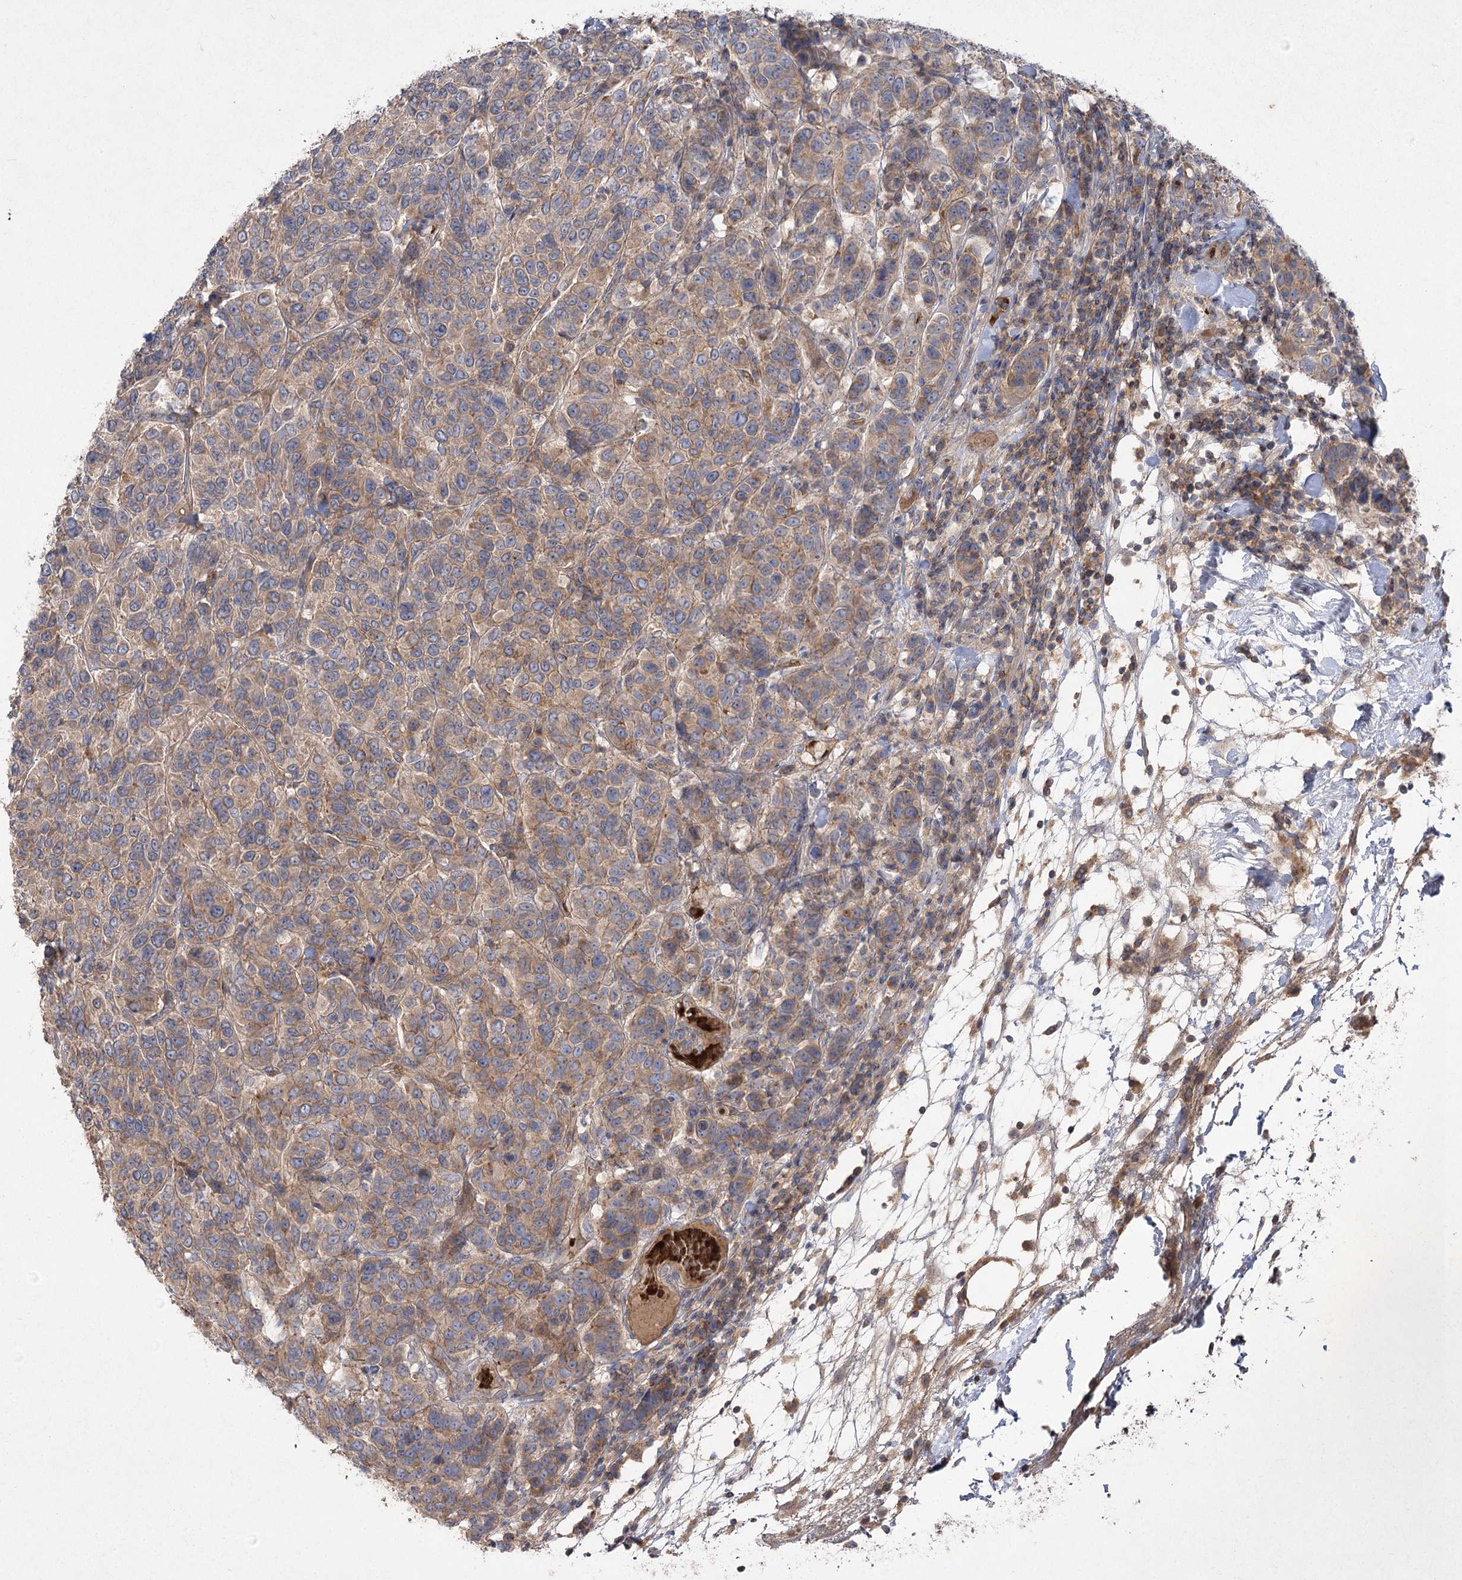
{"staining": {"intensity": "moderate", "quantity": ">75%", "location": "cytoplasmic/membranous"}, "tissue": "breast cancer", "cell_type": "Tumor cells", "image_type": "cancer", "snomed": [{"axis": "morphology", "description": "Duct carcinoma"}, {"axis": "topography", "description": "Breast"}], "caption": "Breast intraductal carcinoma stained for a protein (brown) shows moderate cytoplasmic/membranous positive expression in approximately >75% of tumor cells.", "gene": "KIAA0825", "patient": {"sex": "female", "age": 55}}